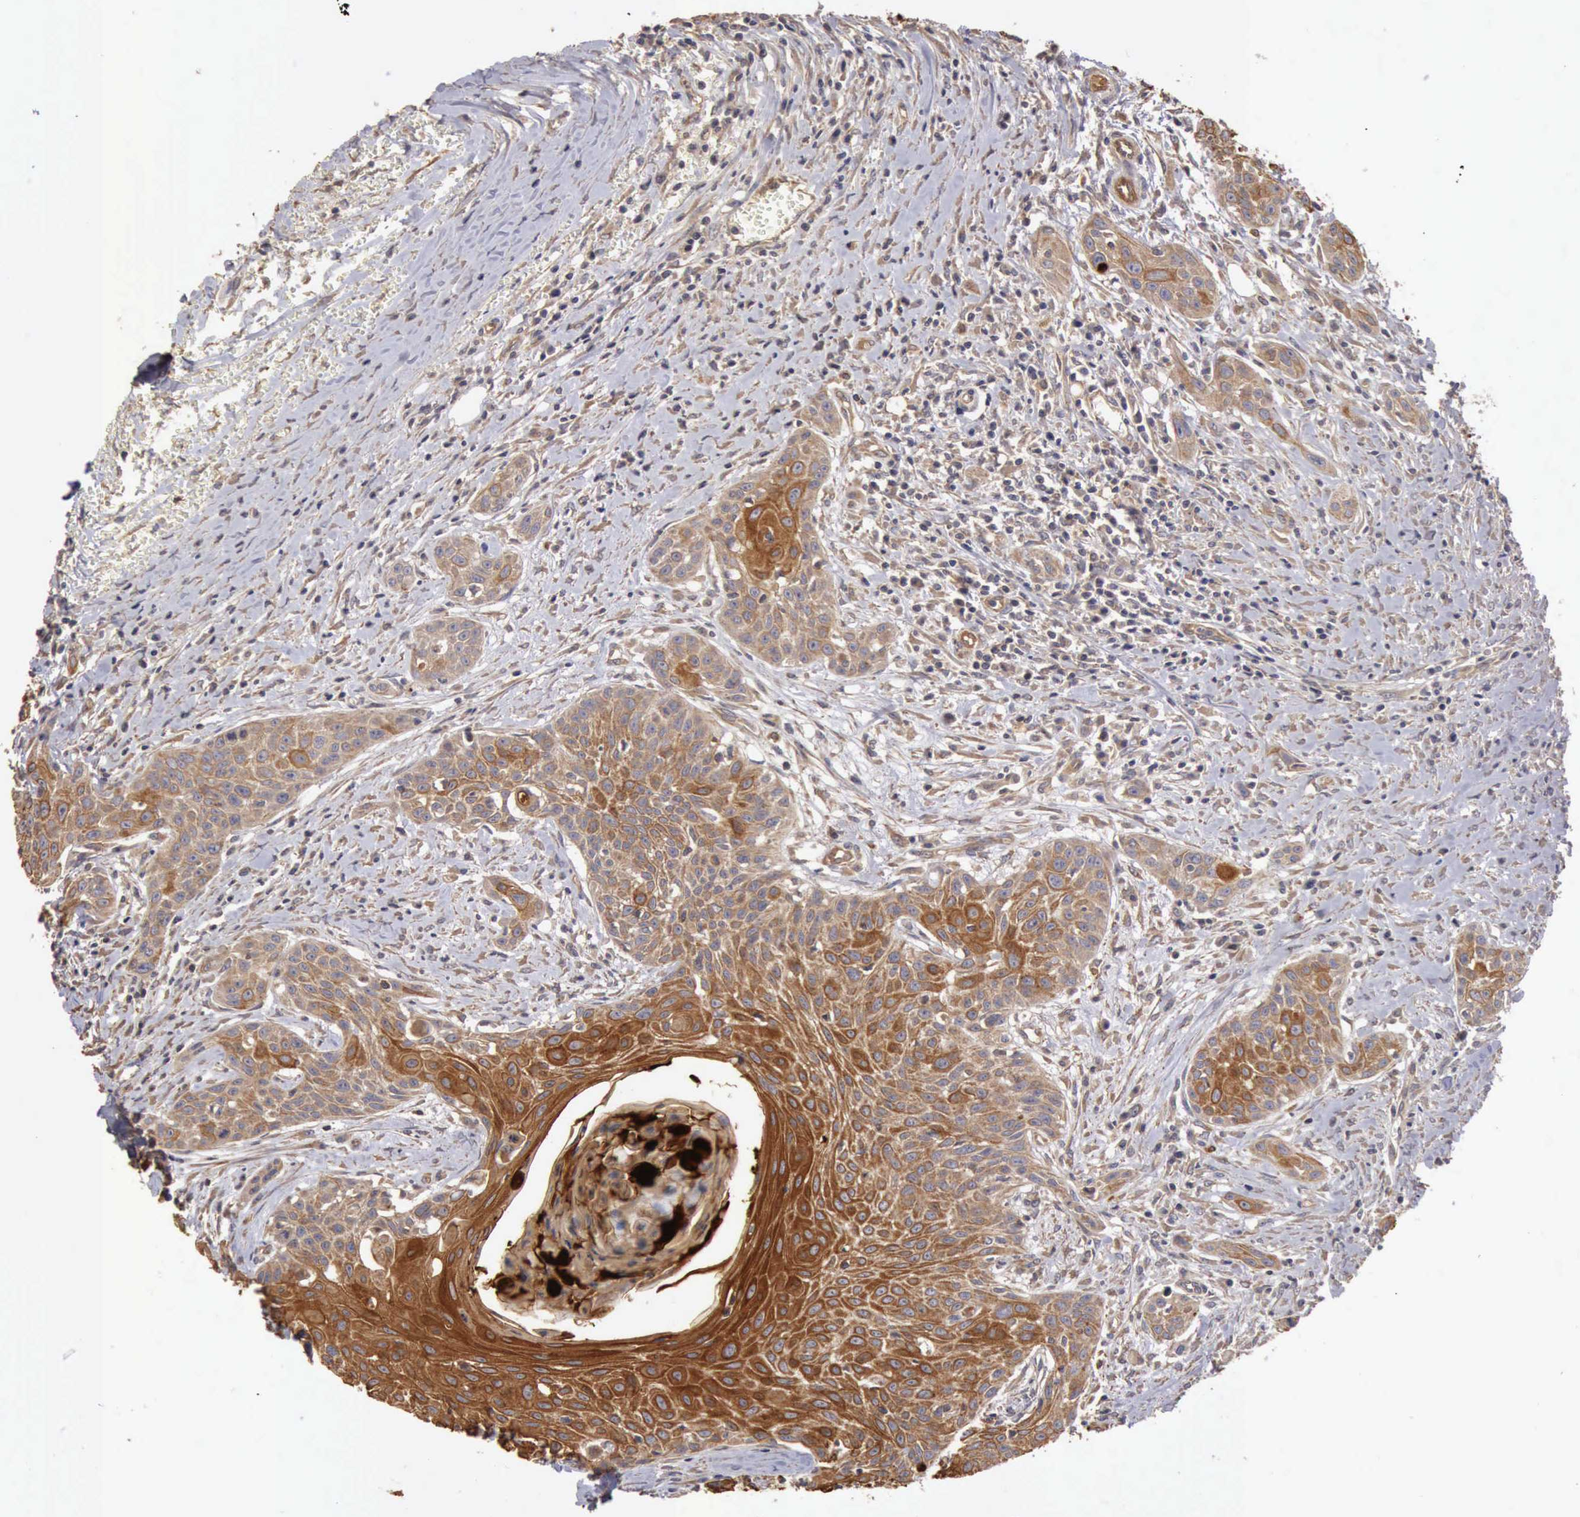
{"staining": {"intensity": "moderate", "quantity": ">75%", "location": "cytoplasmic/membranous"}, "tissue": "head and neck cancer", "cell_type": "Tumor cells", "image_type": "cancer", "snomed": [{"axis": "morphology", "description": "Squamous cell carcinoma, NOS"}, {"axis": "morphology", "description": "Squamous cell carcinoma, metastatic, NOS"}, {"axis": "topography", "description": "Lymph node"}, {"axis": "topography", "description": "Salivary gland"}, {"axis": "topography", "description": "Head-Neck"}], "caption": "Head and neck cancer stained with a brown dye reveals moderate cytoplasmic/membranous positive expression in approximately >75% of tumor cells.", "gene": "BMX", "patient": {"sex": "female", "age": 74}}